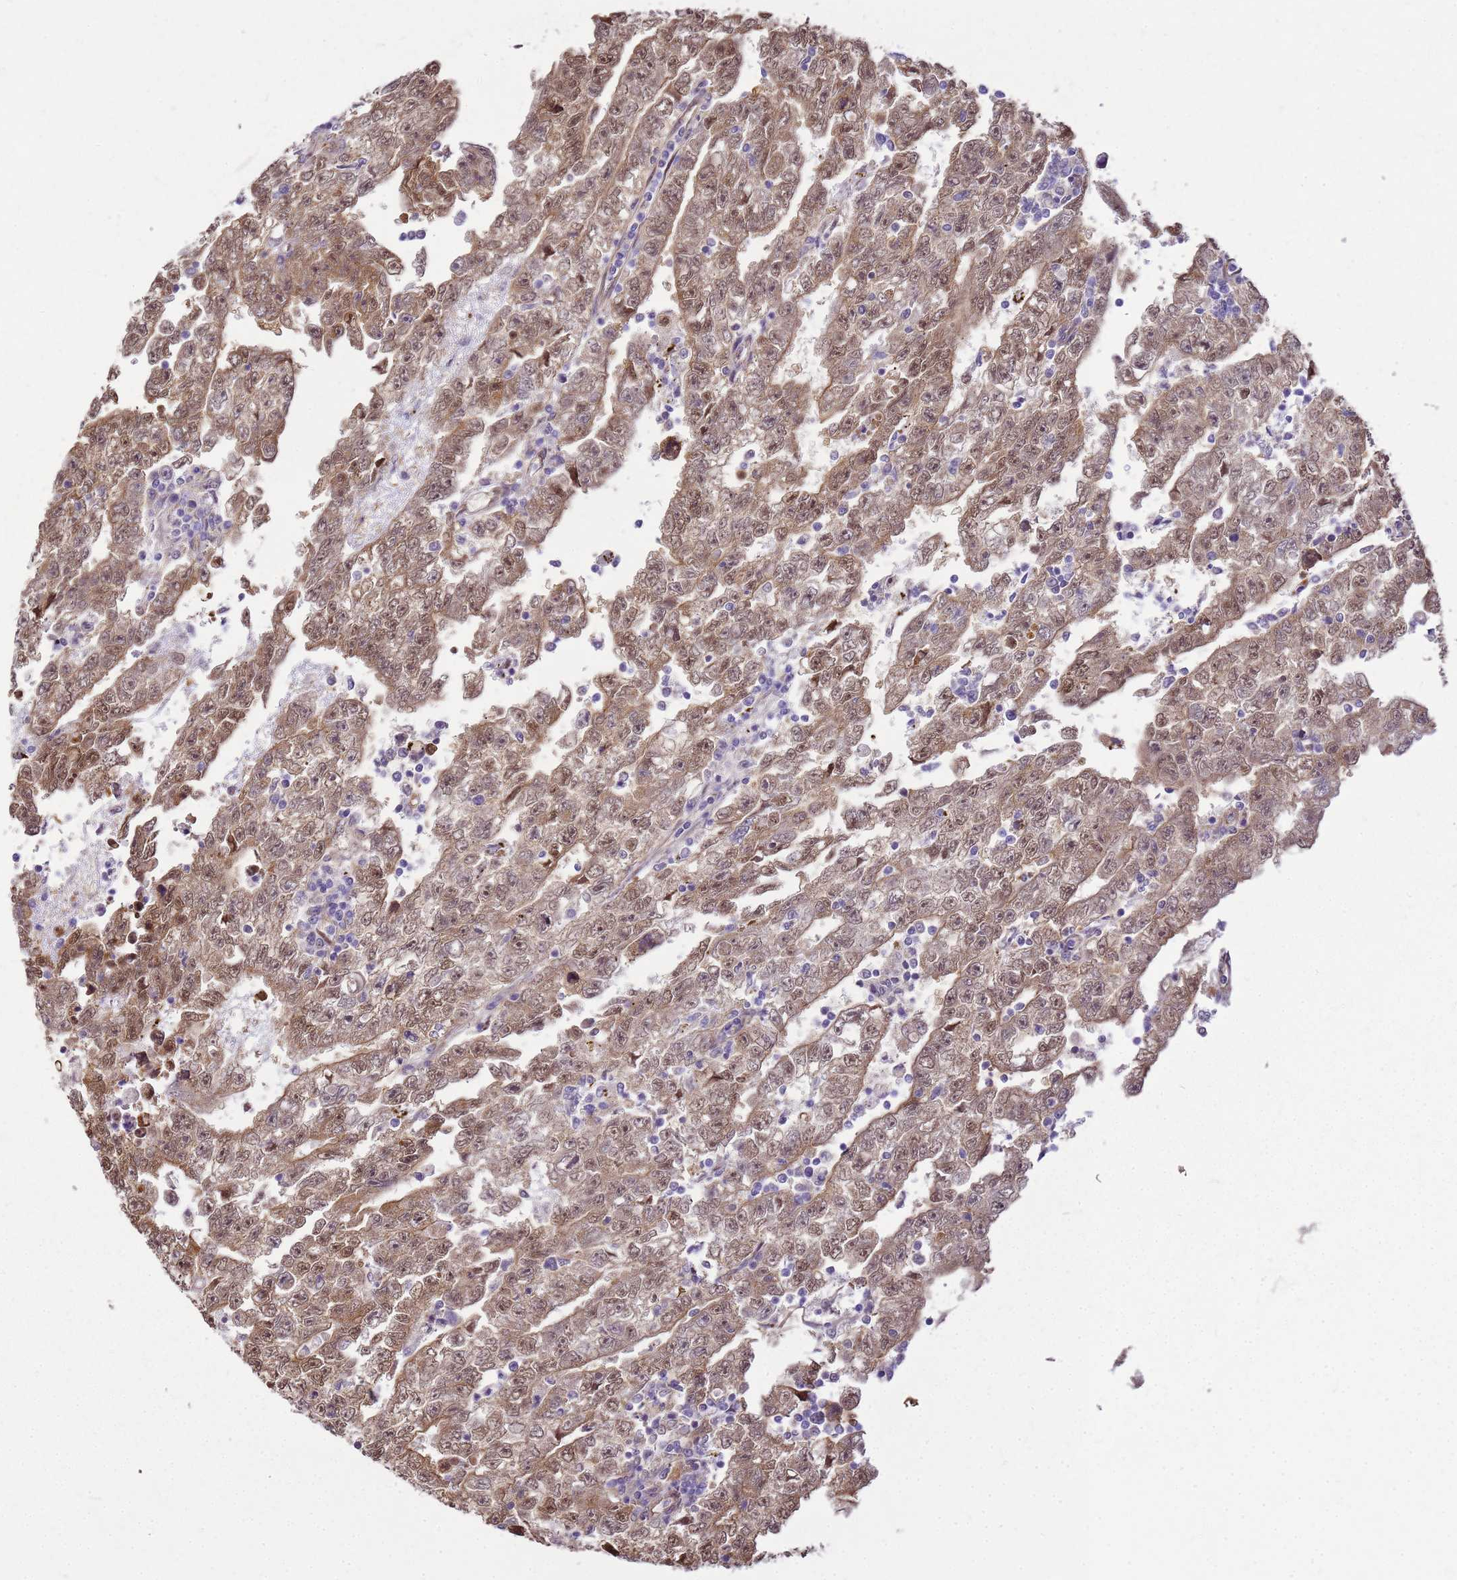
{"staining": {"intensity": "weak", "quantity": ">75%", "location": "cytoplasmic/membranous,nuclear"}, "tissue": "testis cancer", "cell_type": "Tumor cells", "image_type": "cancer", "snomed": [{"axis": "morphology", "description": "Carcinoma, Embryonal, NOS"}, {"axis": "topography", "description": "Testis"}], "caption": "This histopathology image shows testis embryonal carcinoma stained with immunohistochemistry to label a protein in brown. The cytoplasmic/membranous and nuclear of tumor cells show weak positivity for the protein. Nuclei are counter-stained blue.", "gene": "YWHAE", "patient": {"sex": "male", "age": 25}}